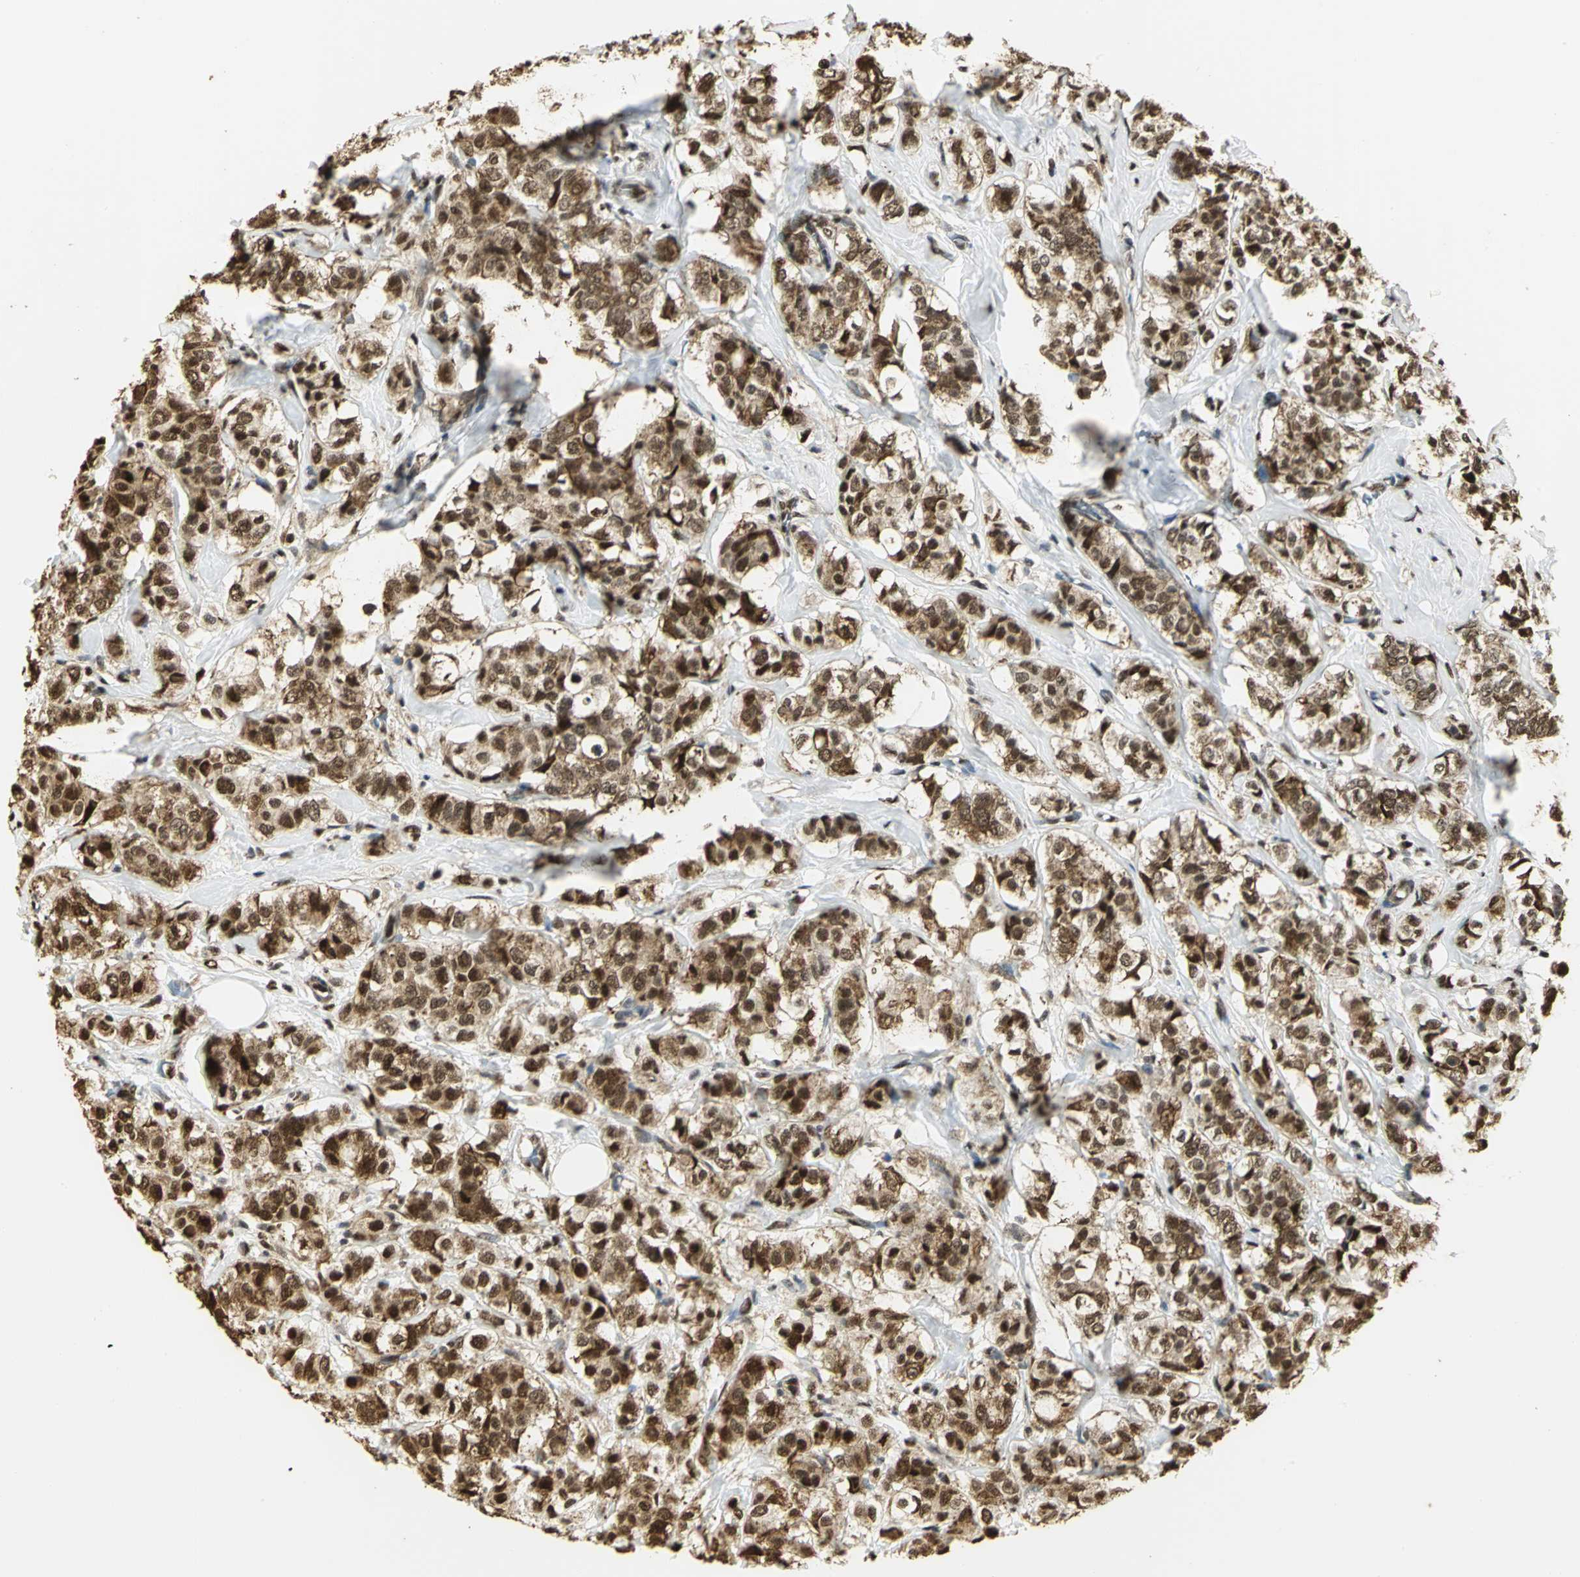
{"staining": {"intensity": "strong", "quantity": ">75%", "location": "cytoplasmic/membranous,nuclear"}, "tissue": "breast cancer", "cell_type": "Tumor cells", "image_type": "cancer", "snomed": [{"axis": "morphology", "description": "Lobular carcinoma"}, {"axis": "topography", "description": "Breast"}], "caption": "A high amount of strong cytoplasmic/membranous and nuclear staining is seen in about >75% of tumor cells in breast cancer tissue. Immunohistochemistry stains the protein of interest in brown and the nuclei are stained blue.", "gene": "SET", "patient": {"sex": "female", "age": 60}}